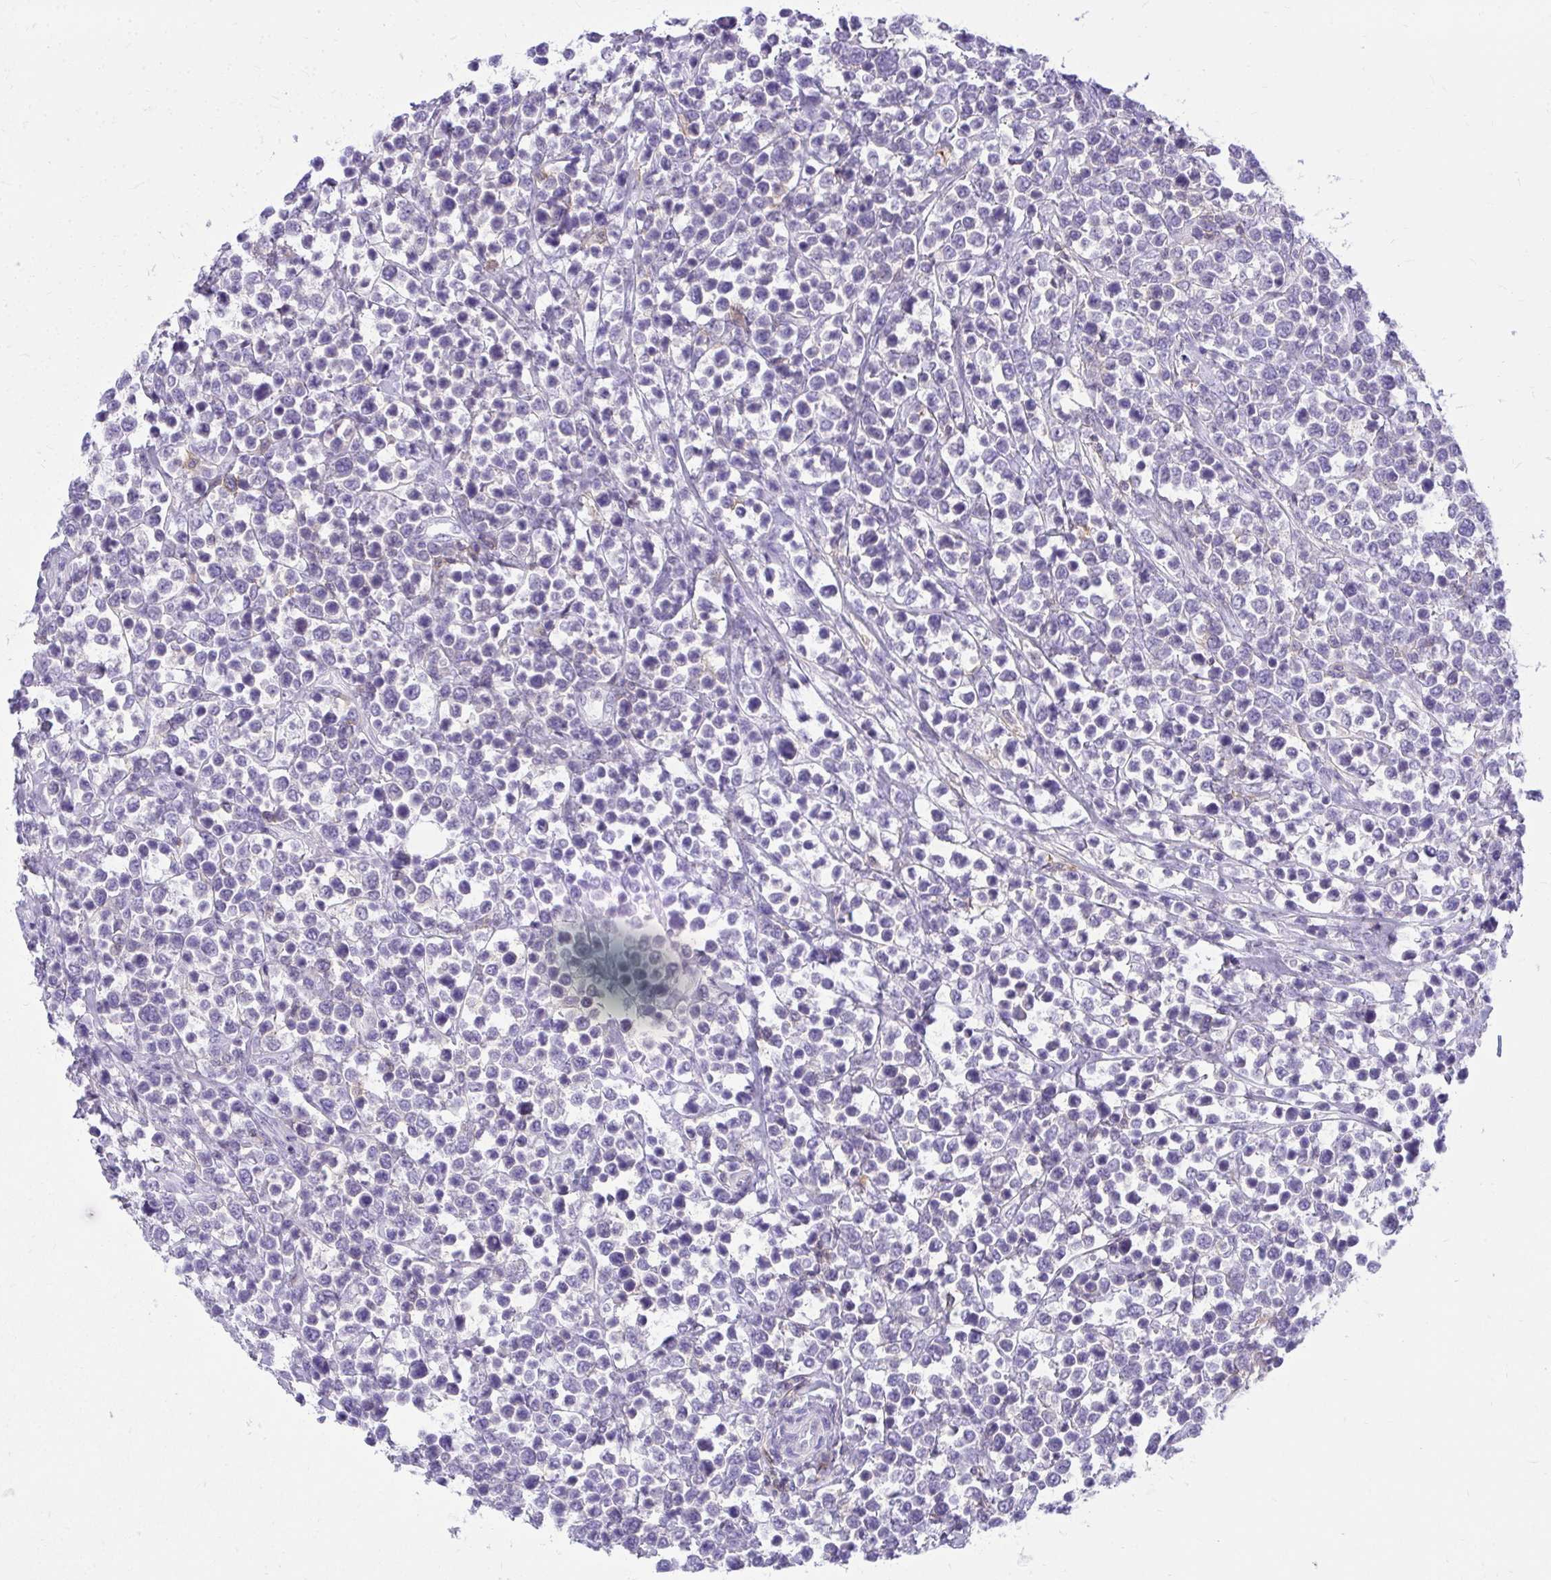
{"staining": {"intensity": "negative", "quantity": "none", "location": "none"}, "tissue": "lymphoma", "cell_type": "Tumor cells", "image_type": "cancer", "snomed": [{"axis": "morphology", "description": "Malignant lymphoma, non-Hodgkin's type, High grade"}, {"axis": "topography", "description": "Soft tissue"}], "caption": "The IHC micrograph has no significant staining in tumor cells of lymphoma tissue.", "gene": "GPRIN3", "patient": {"sex": "female", "age": 56}}